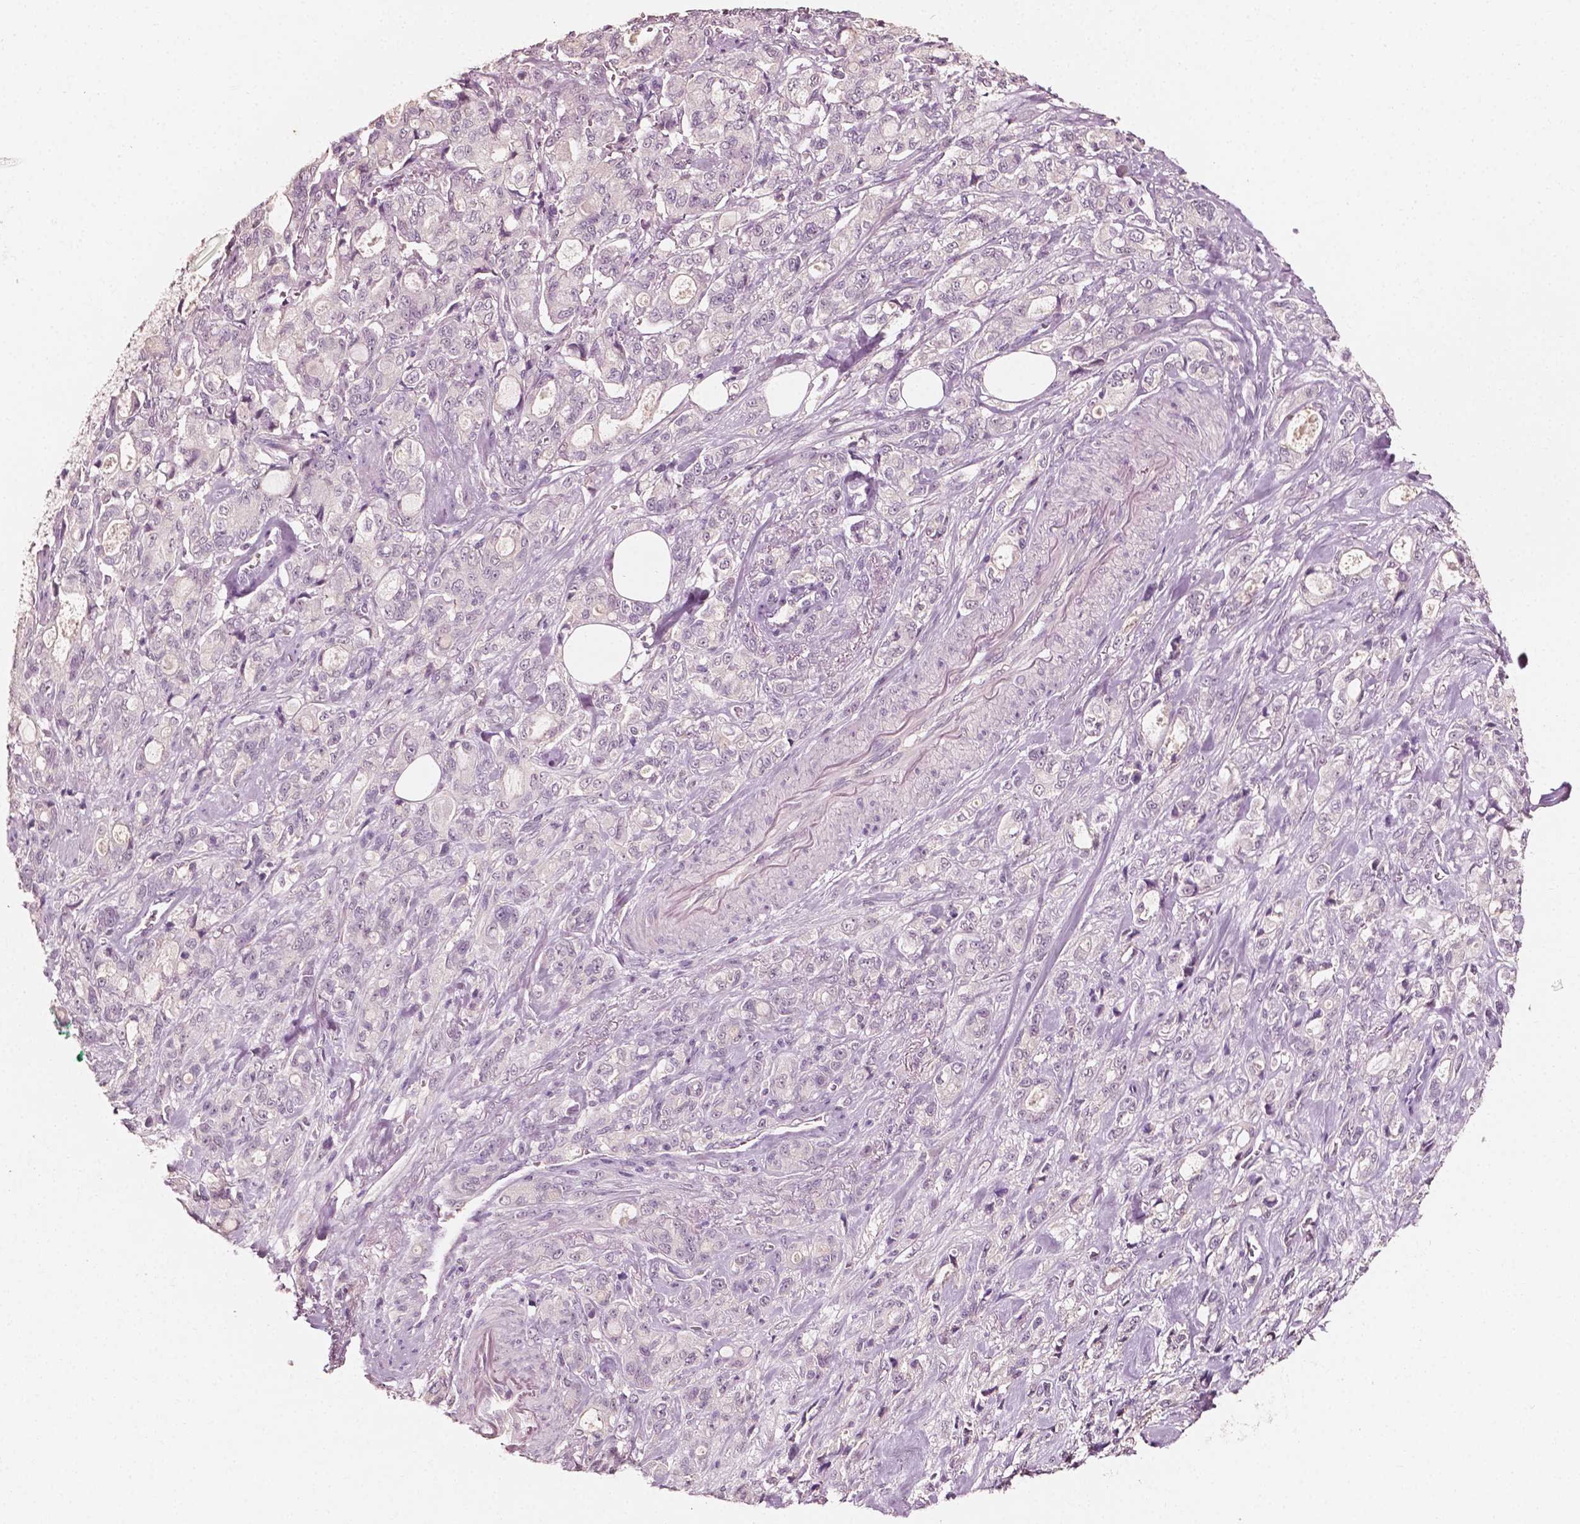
{"staining": {"intensity": "negative", "quantity": "none", "location": "none"}, "tissue": "stomach cancer", "cell_type": "Tumor cells", "image_type": "cancer", "snomed": [{"axis": "morphology", "description": "Adenocarcinoma, NOS"}, {"axis": "topography", "description": "Stomach"}], "caption": "There is no significant staining in tumor cells of stomach cancer (adenocarcinoma).", "gene": "PLA2R1", "patient": {"sex": "male", "age": 63}}